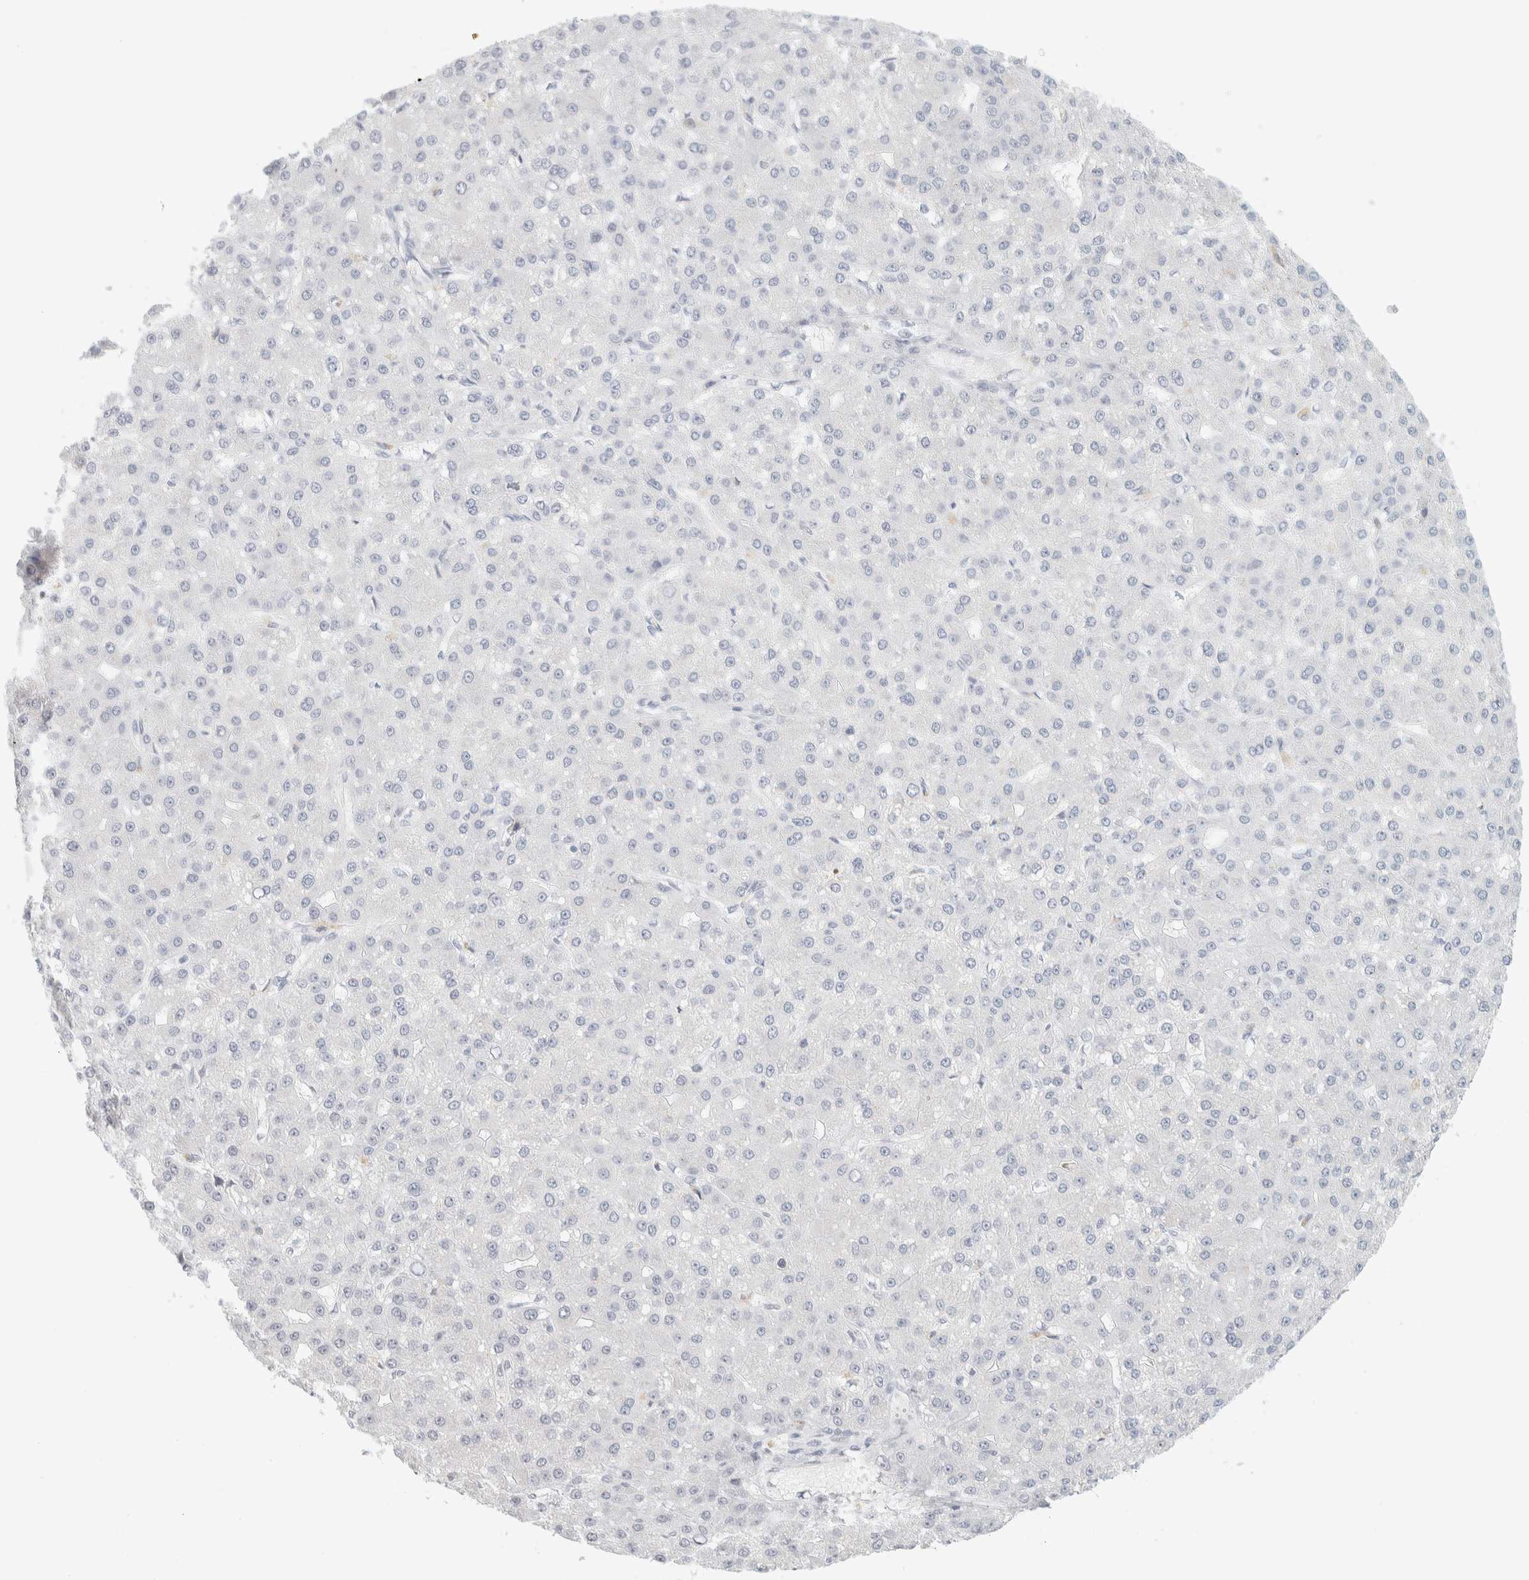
{"staining": {"intensity": "negative", "quantity": "none", "location": "none"}, "tissue": "liver cancer", "cell_type": "Tumor cells", "image_type": "cancer", "snomed": [{"axis": "morphology", "description": "Carcinoma, Hepatocellular, NOS"}, {"axis": "topography", "description": "Liver"}], "caption": "Immunohistochemical staining of hepatocellular carcinoma (liver) reveals no significant positivity in tumor cells. (Brightfield microscopy of DAB immunohistochemistry (IHC) at high magnification).", "gene": "CDH17", "patient": {"sex": "male", "age": 67}}